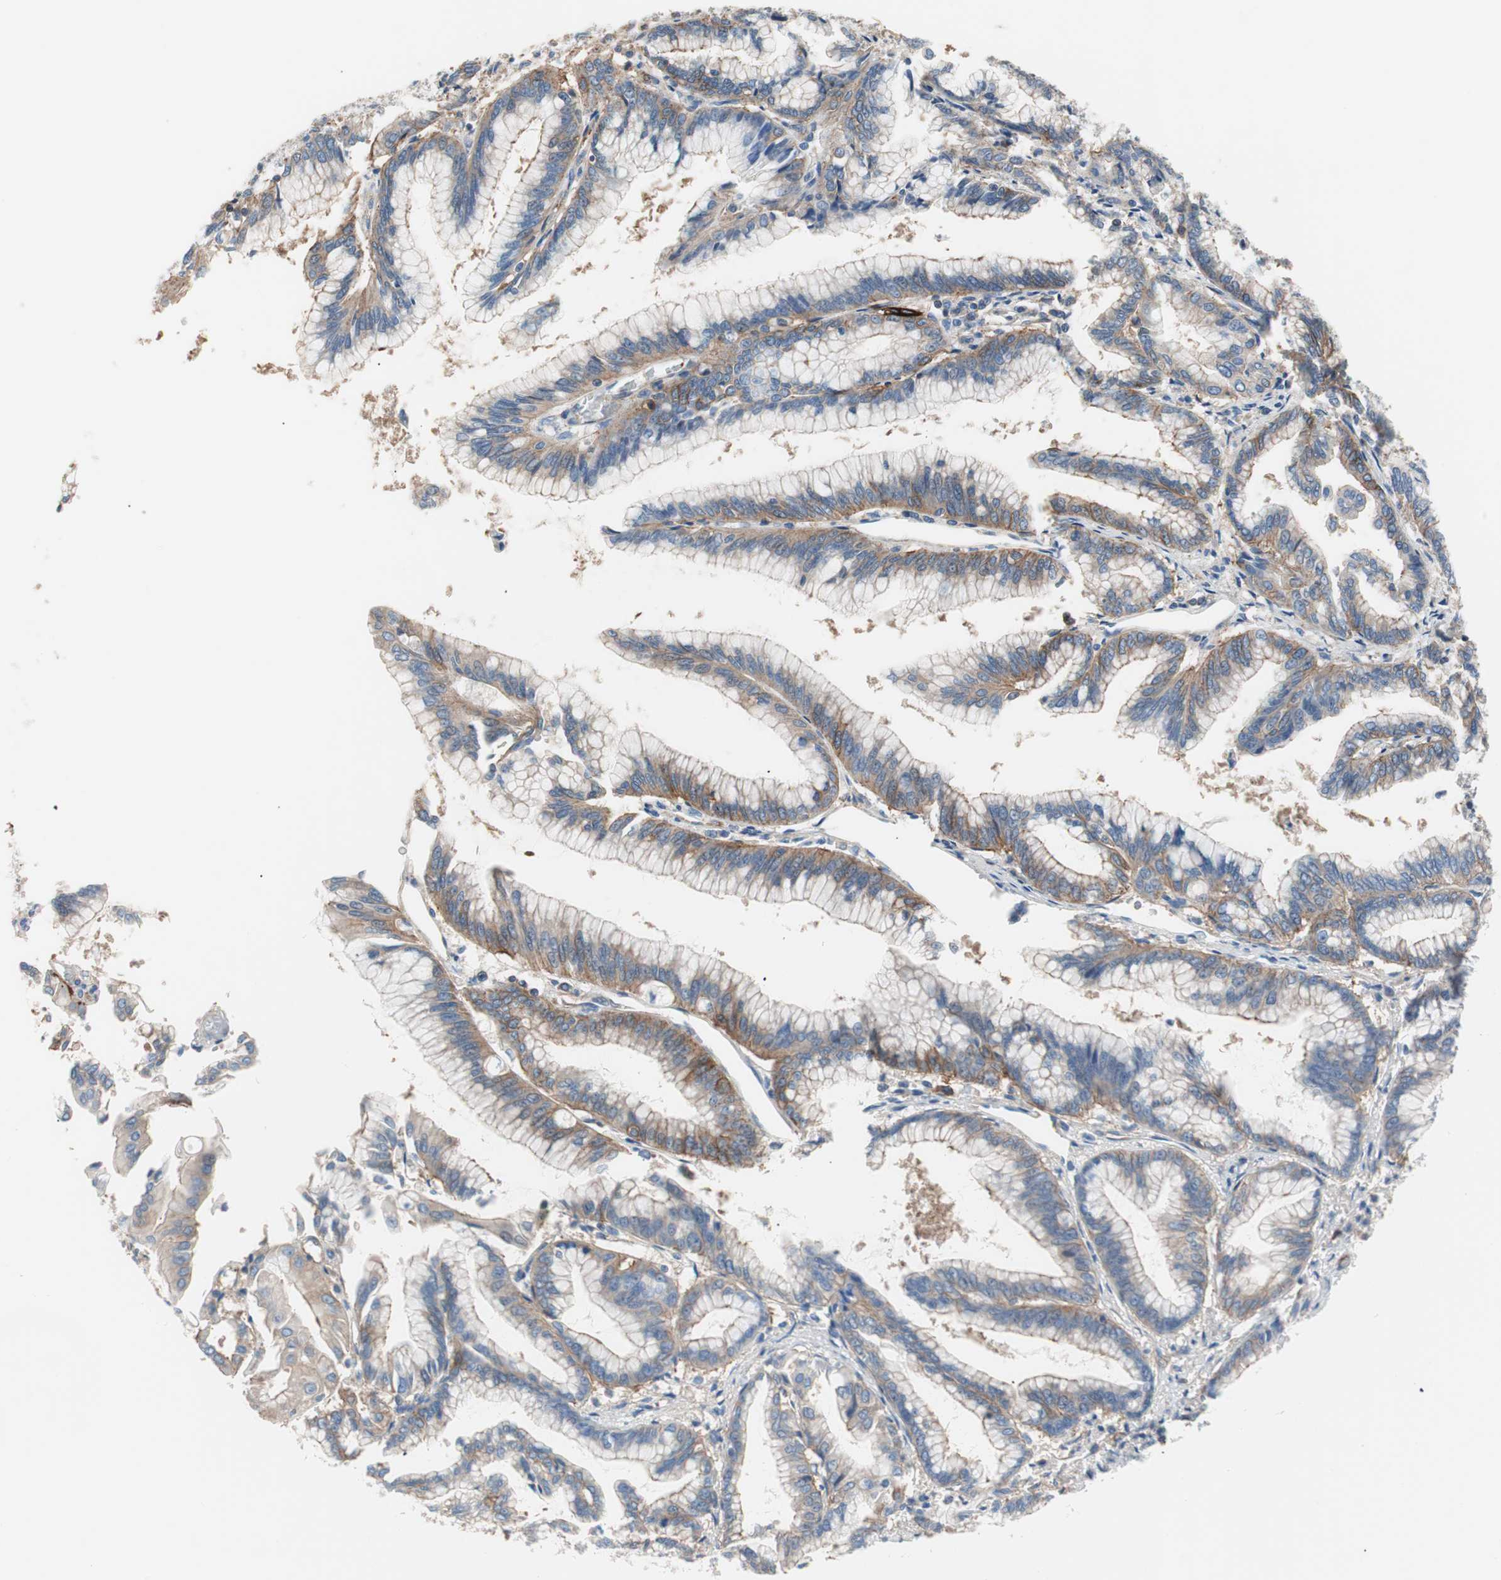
{"staining": {"intensity": "moderate", "quantity": ">75%", "location": "cytoplasmic/membranous"}, "tissue": "pancreatic cancer", "cell_type": "Tumor cells", "image_type": "cancer", "snomed": [{"axis": "morphology", "description": "Adenocarcinoma, NOS"}, {"axis": "topography", "description": "Pancreas"}], "caption": "Moderate cytoplasmic/membranous staining is identified in approximately >75% of tumor cells in pancreatic cancer (adenocarcinoma).", "gene": "GPR160", "patient": {"sex": "female", "age": 64}}